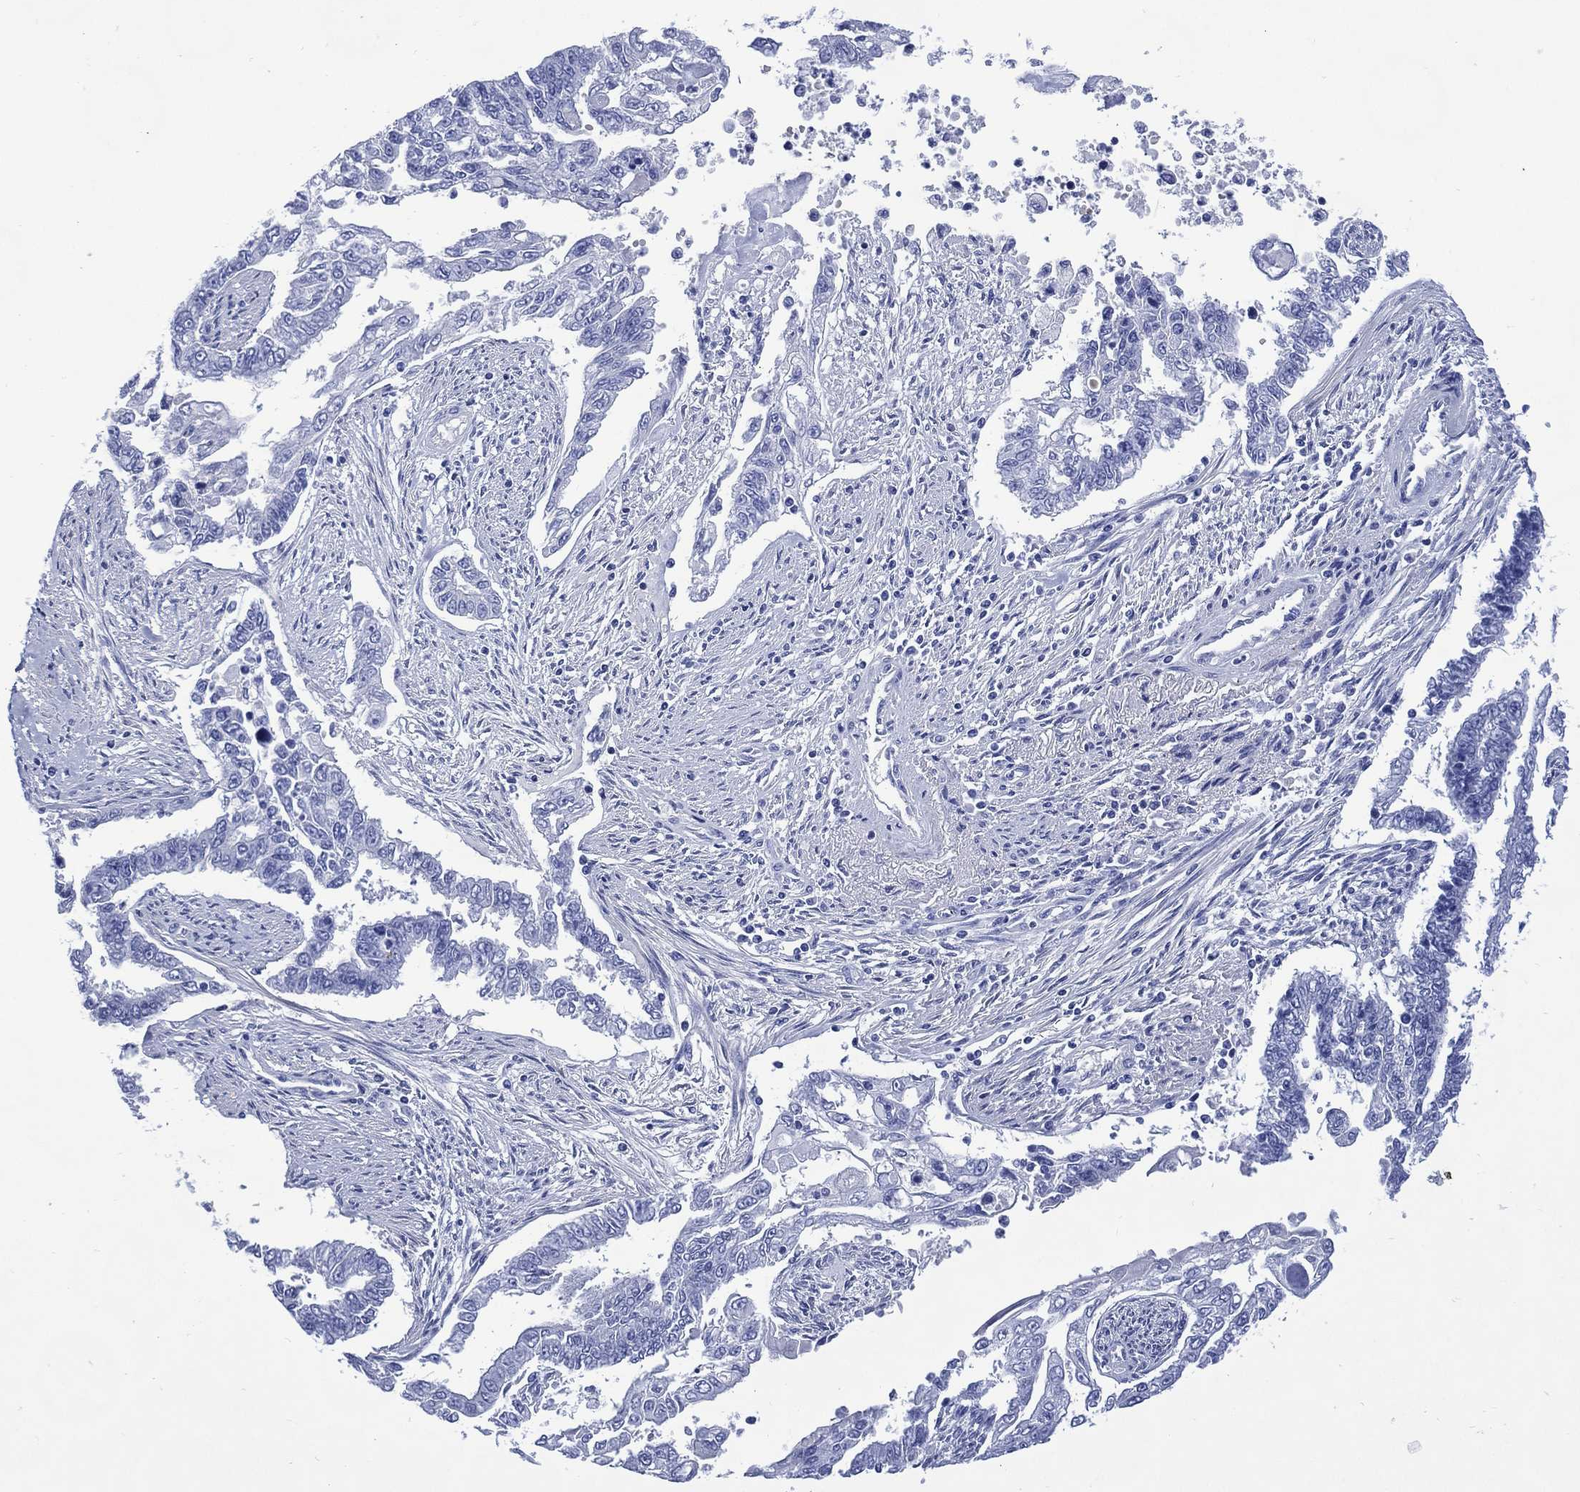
{"staining": {"intensity": "negative", "quantity": "none", "location": "none"}, "tissue": "endometrial cancer", "cell_type": "Tumor cells", "image_type": "cancer", "snomed": [{"axis": "morphology", "description": "Adenocarcinoma, NOS"}, {"axis": "topography", "description": "Uterus"}], "caption": "Immunohistochemical staining of human endometrial adenocarcinoma displays no significant staining in tumor cells.", "gene": "SHCBP1L", "patient": {"sex": "female", "age": 59}}